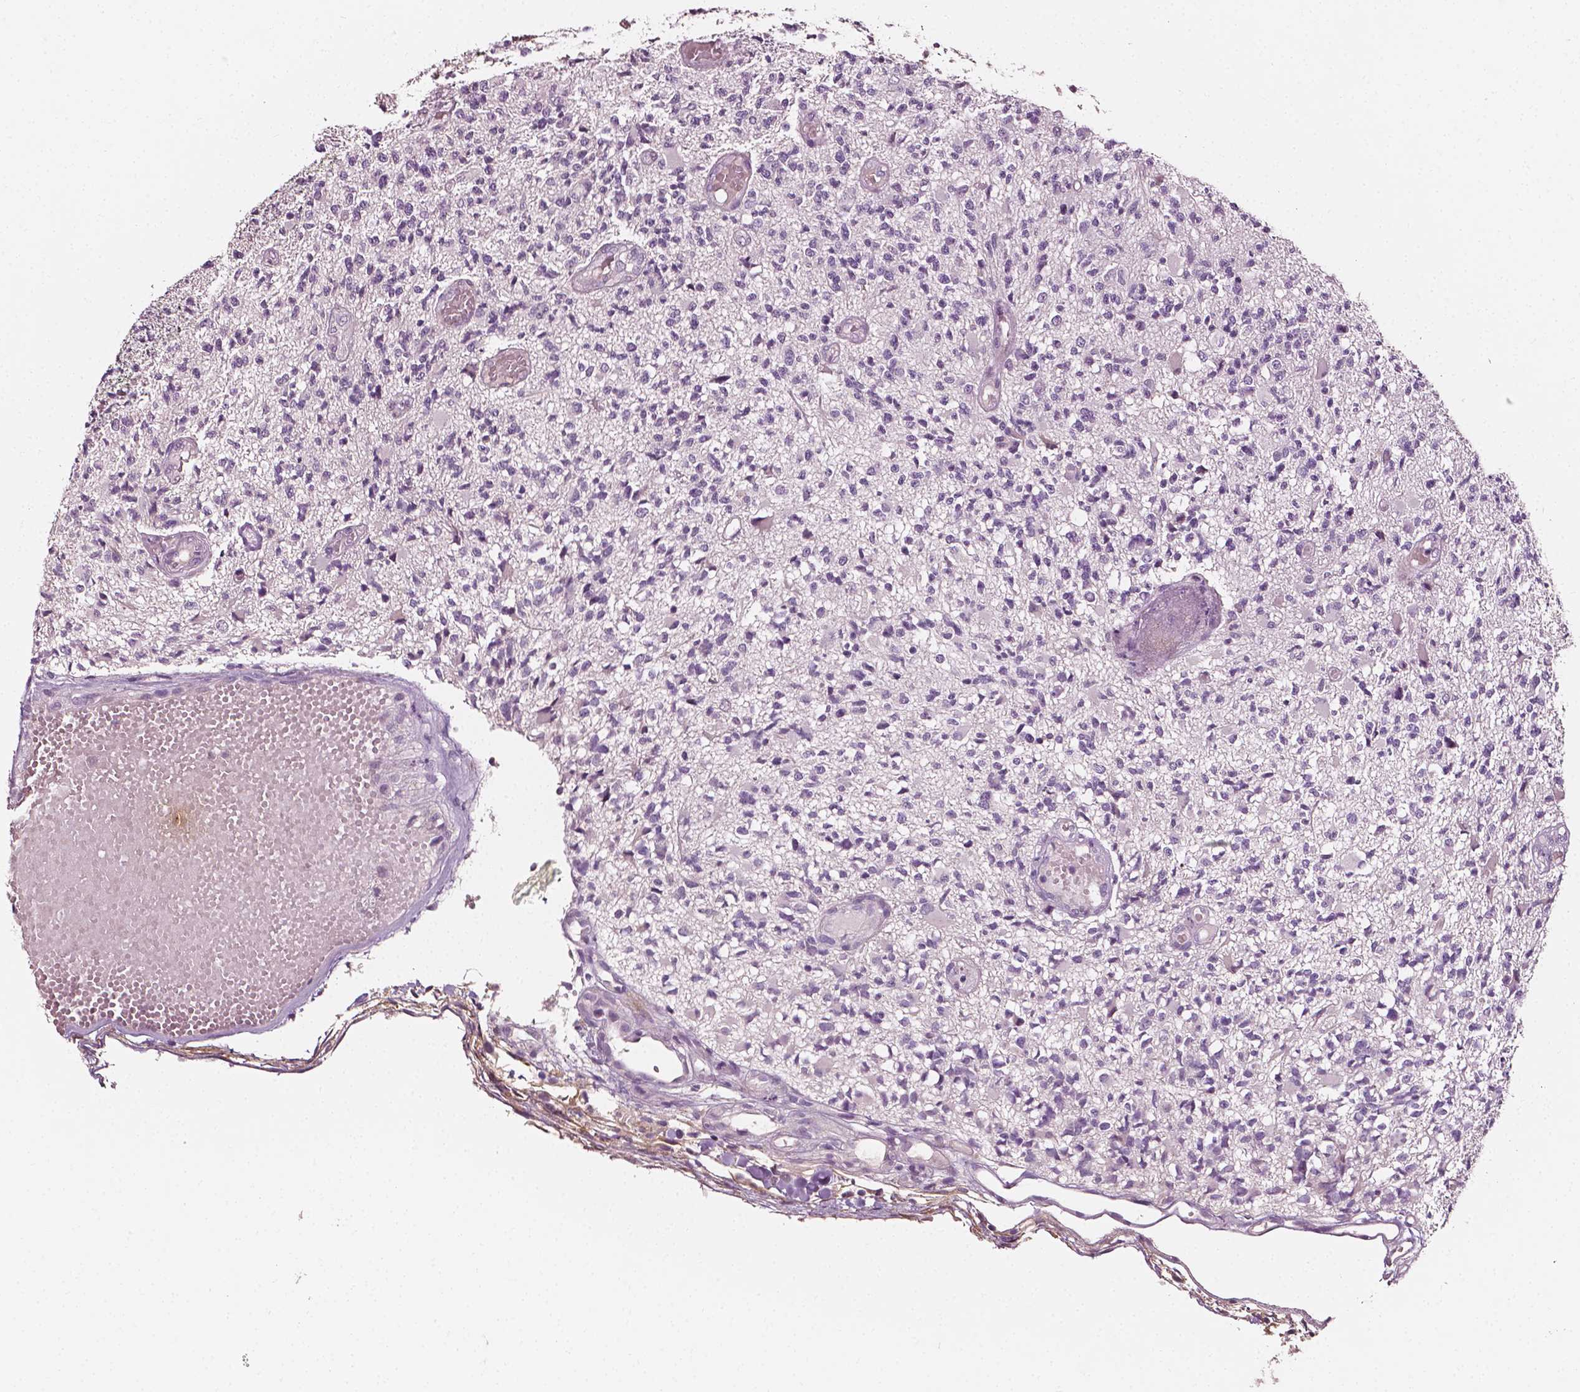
{"staining": {"intensity": "negative", "quantity": "none", "location": "none"}, "tissue": "glioma", "cell_type": "Tumor cells", "image_type": "cancer", "snomed": [{"axis": "morphology", "description": "Glioma, malignant, High grade"}, {"axis": "topography", "description": "Brain"}], "caption": "The IHC histopathology image has no significant positivity in tumor cells of glioma tissue.", "gene": "PLA2R1", "patient": {"sex": "female", "age": 63}}